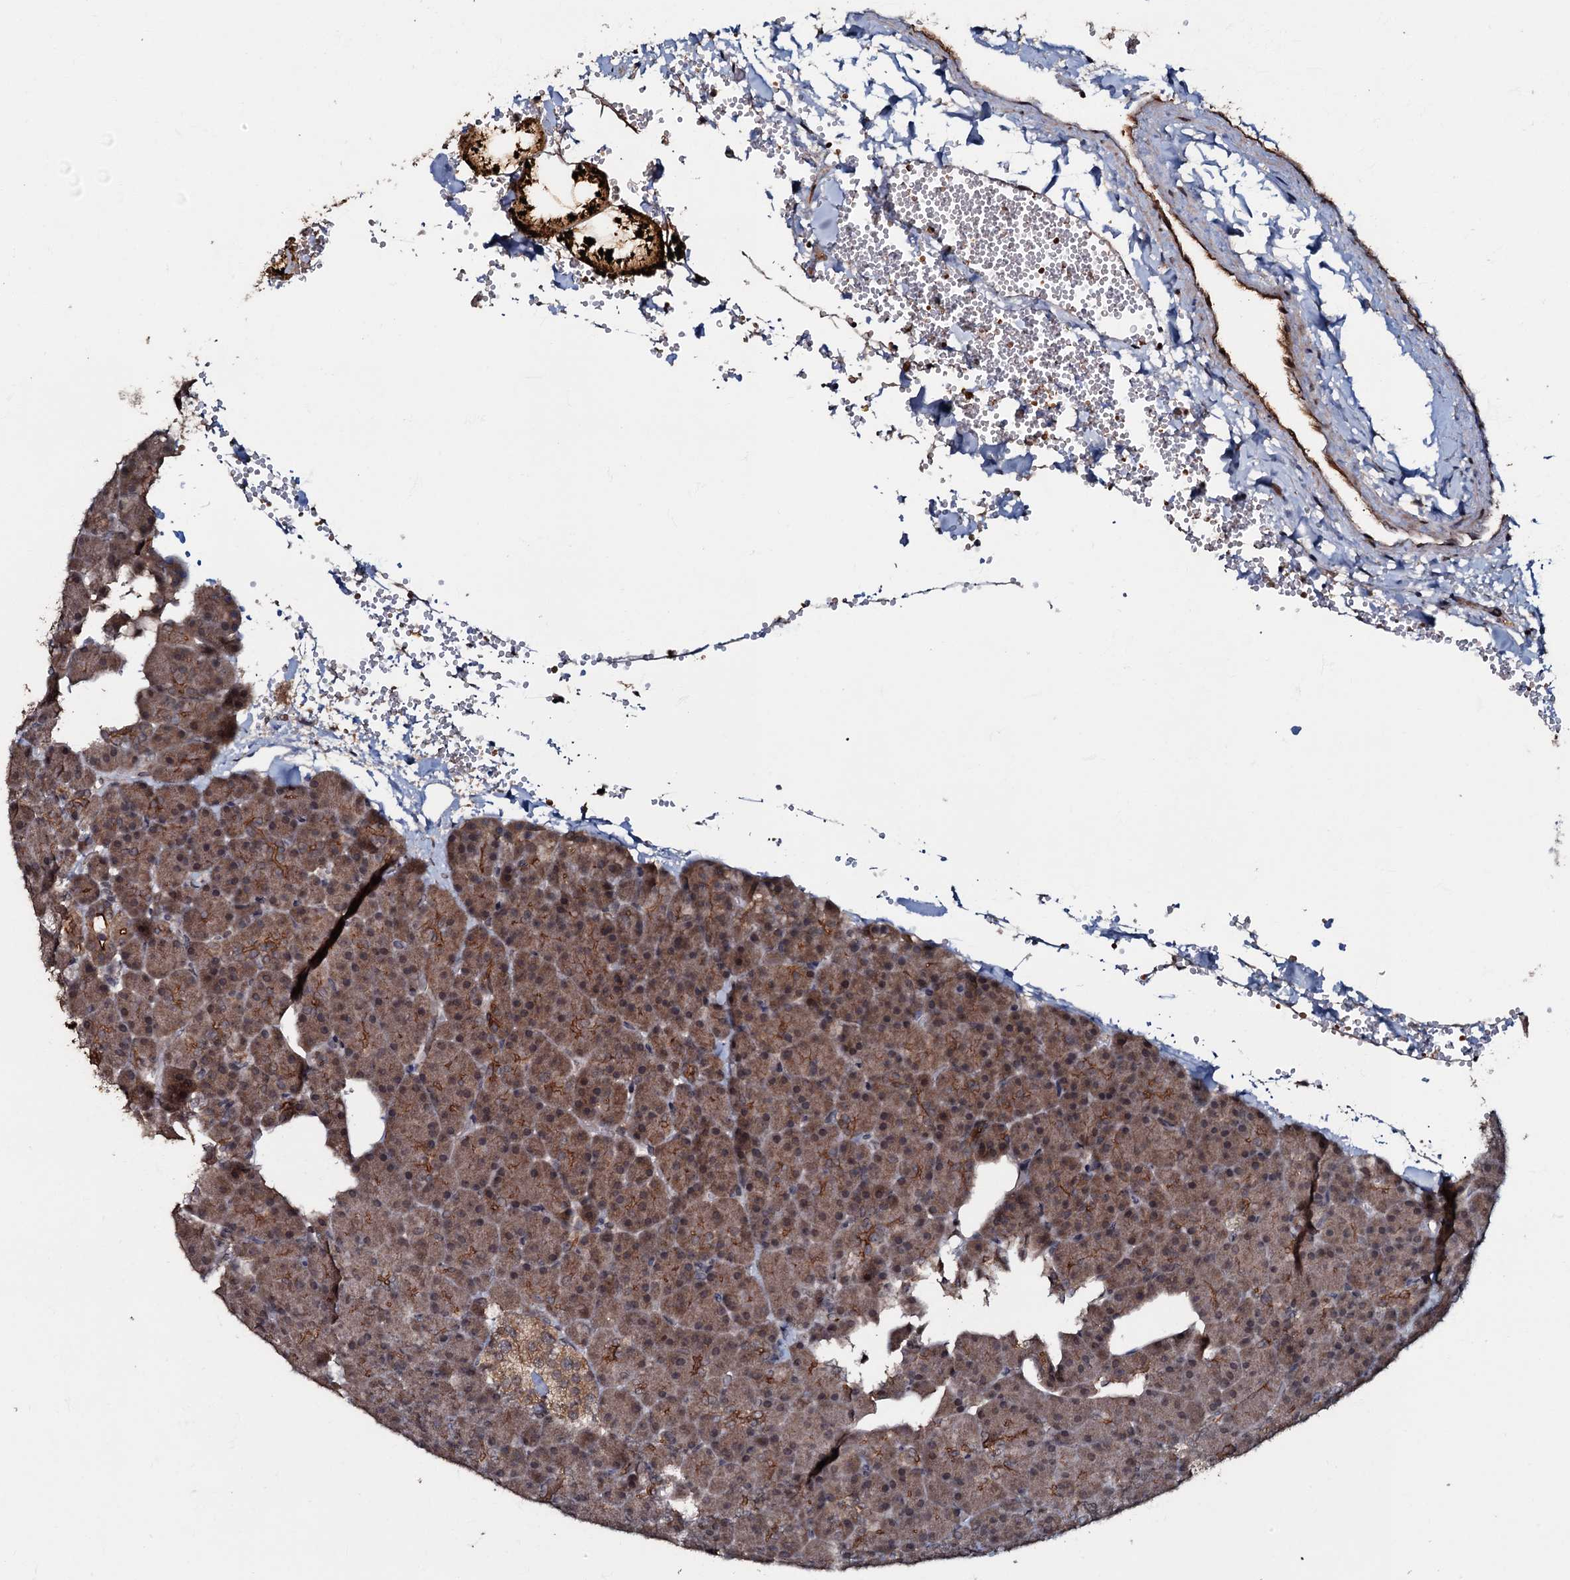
{"staining": {"intensity": "moderate", "quantity": ">75%", "location": "cytoplasmic/membranous"}, "tissue": "pancreas", "cell_type": "Exocrine glandular cells", "image_type": "normal", "snomed": [{"axis": "morphology", "description": "Normal tissue, NOS"}, {"axis": "morphology", "description": "Carcinoid, malignant, NOS"}, {"axis": "topography", "description": "Pancreas"}], "caption": "Immunohistochemical staining of unremarkable human pancreas shows >75% levels of moderate cytoplasmic/membranous protein expression in about >75% of exocrine glandular cells. Using DAB (brown) and hematoxylin (blue) stains, captured at high magnification using brightfield microscopy.", "gene": "MANSC4", "patient": {"sex": "female", "age": 35}}